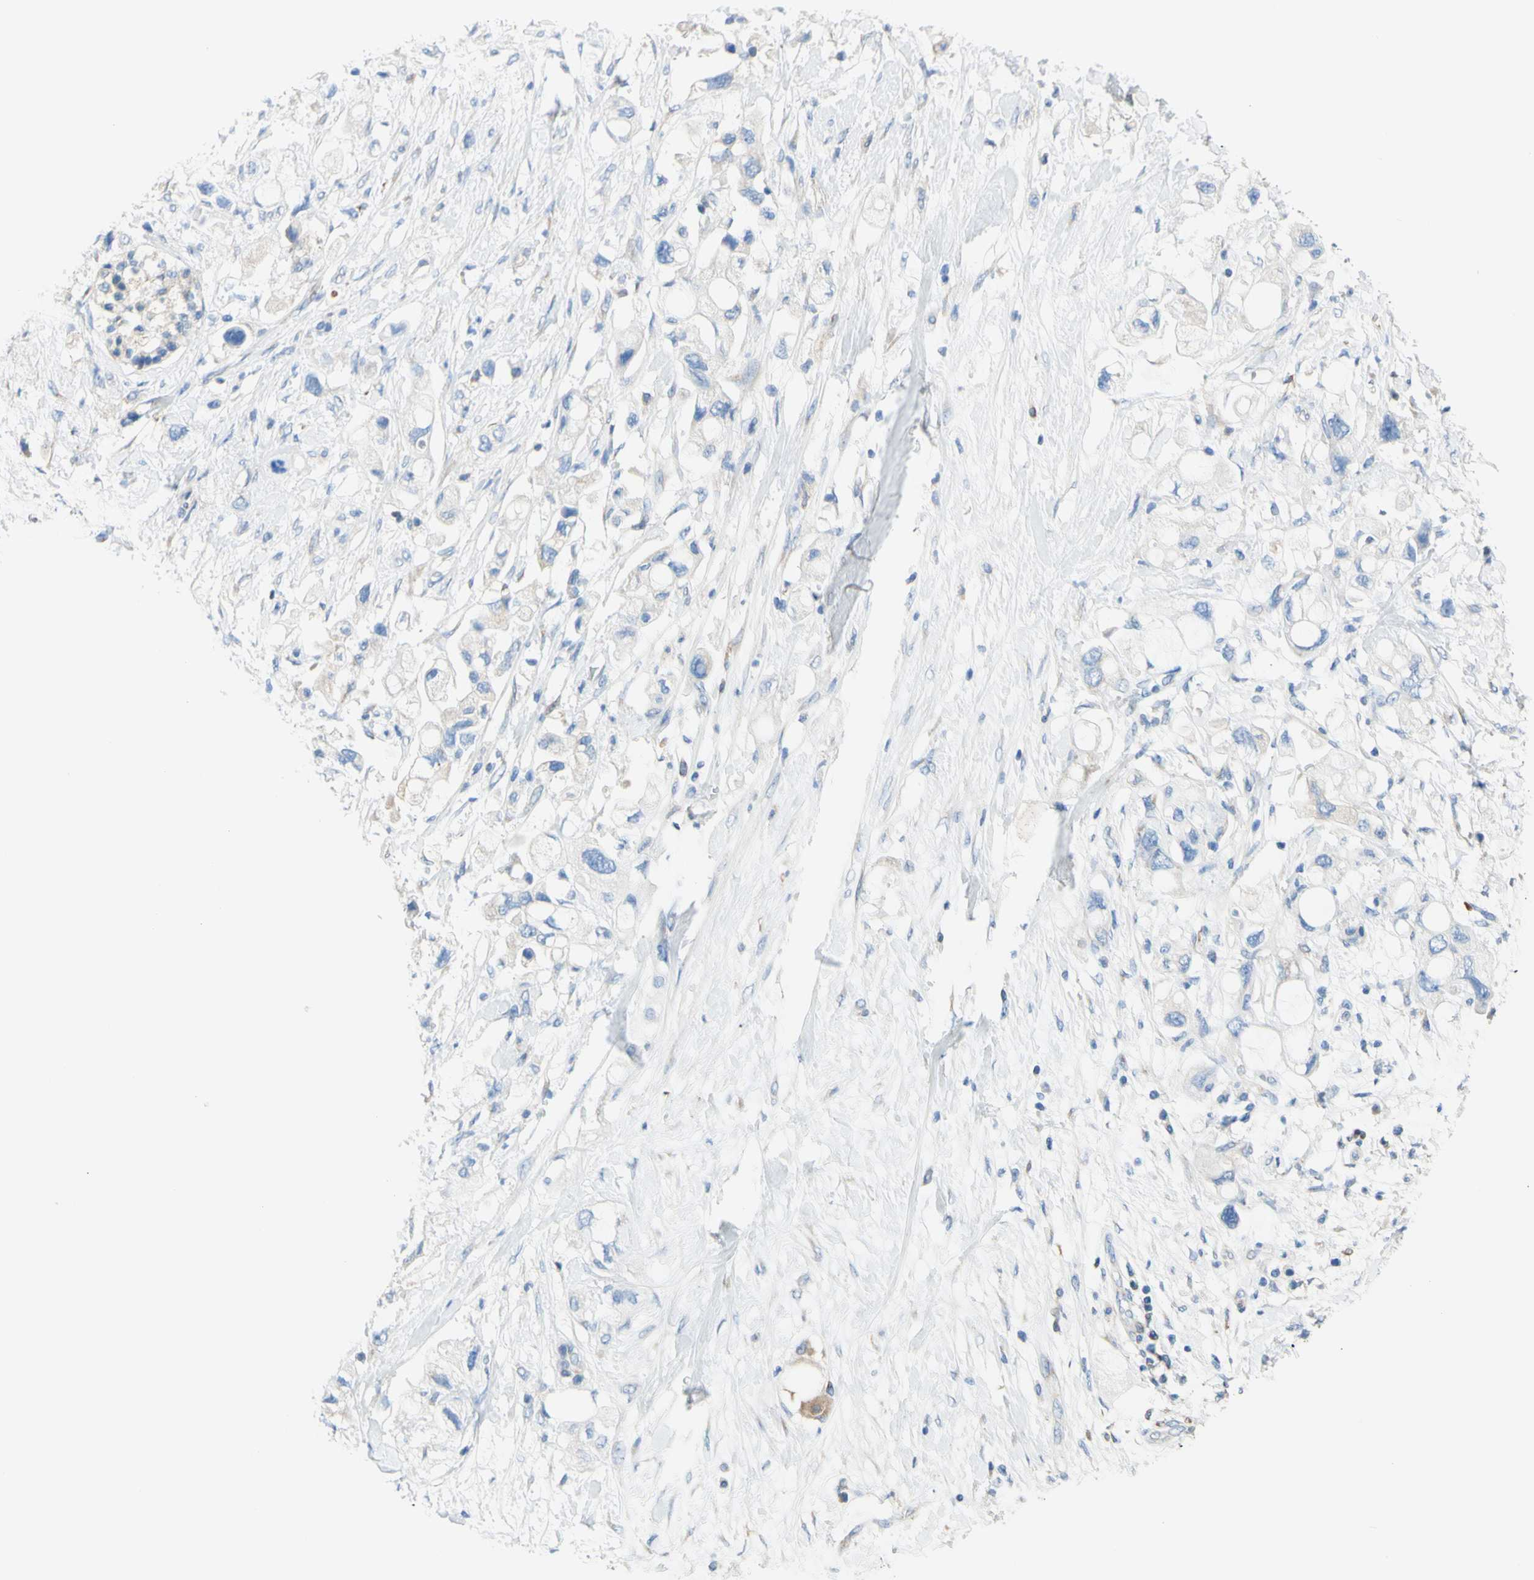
{"staining": {"intensity": "moderate", "quantity": "<25%", "location": "cytoplasmic/membranous"}, "tissue": "pancreatic cancer", "cell_type": "Tumor cells", "image_type": "cancer", "snomed": [{"axis": "morphology", "description": "Adenocarcinoma, NOS"}, {"axis": "topography", "description": "Pancreas"}], "caption": "Immunohistochemical staining of human pancreatic adenocarcinoma displays low levels of moderate cytoplasmic/membranous protein positivity in approximately <25% of tumor cells.", "gene": "RETREG2", "patient": {"sex": "female", "age": 56}}